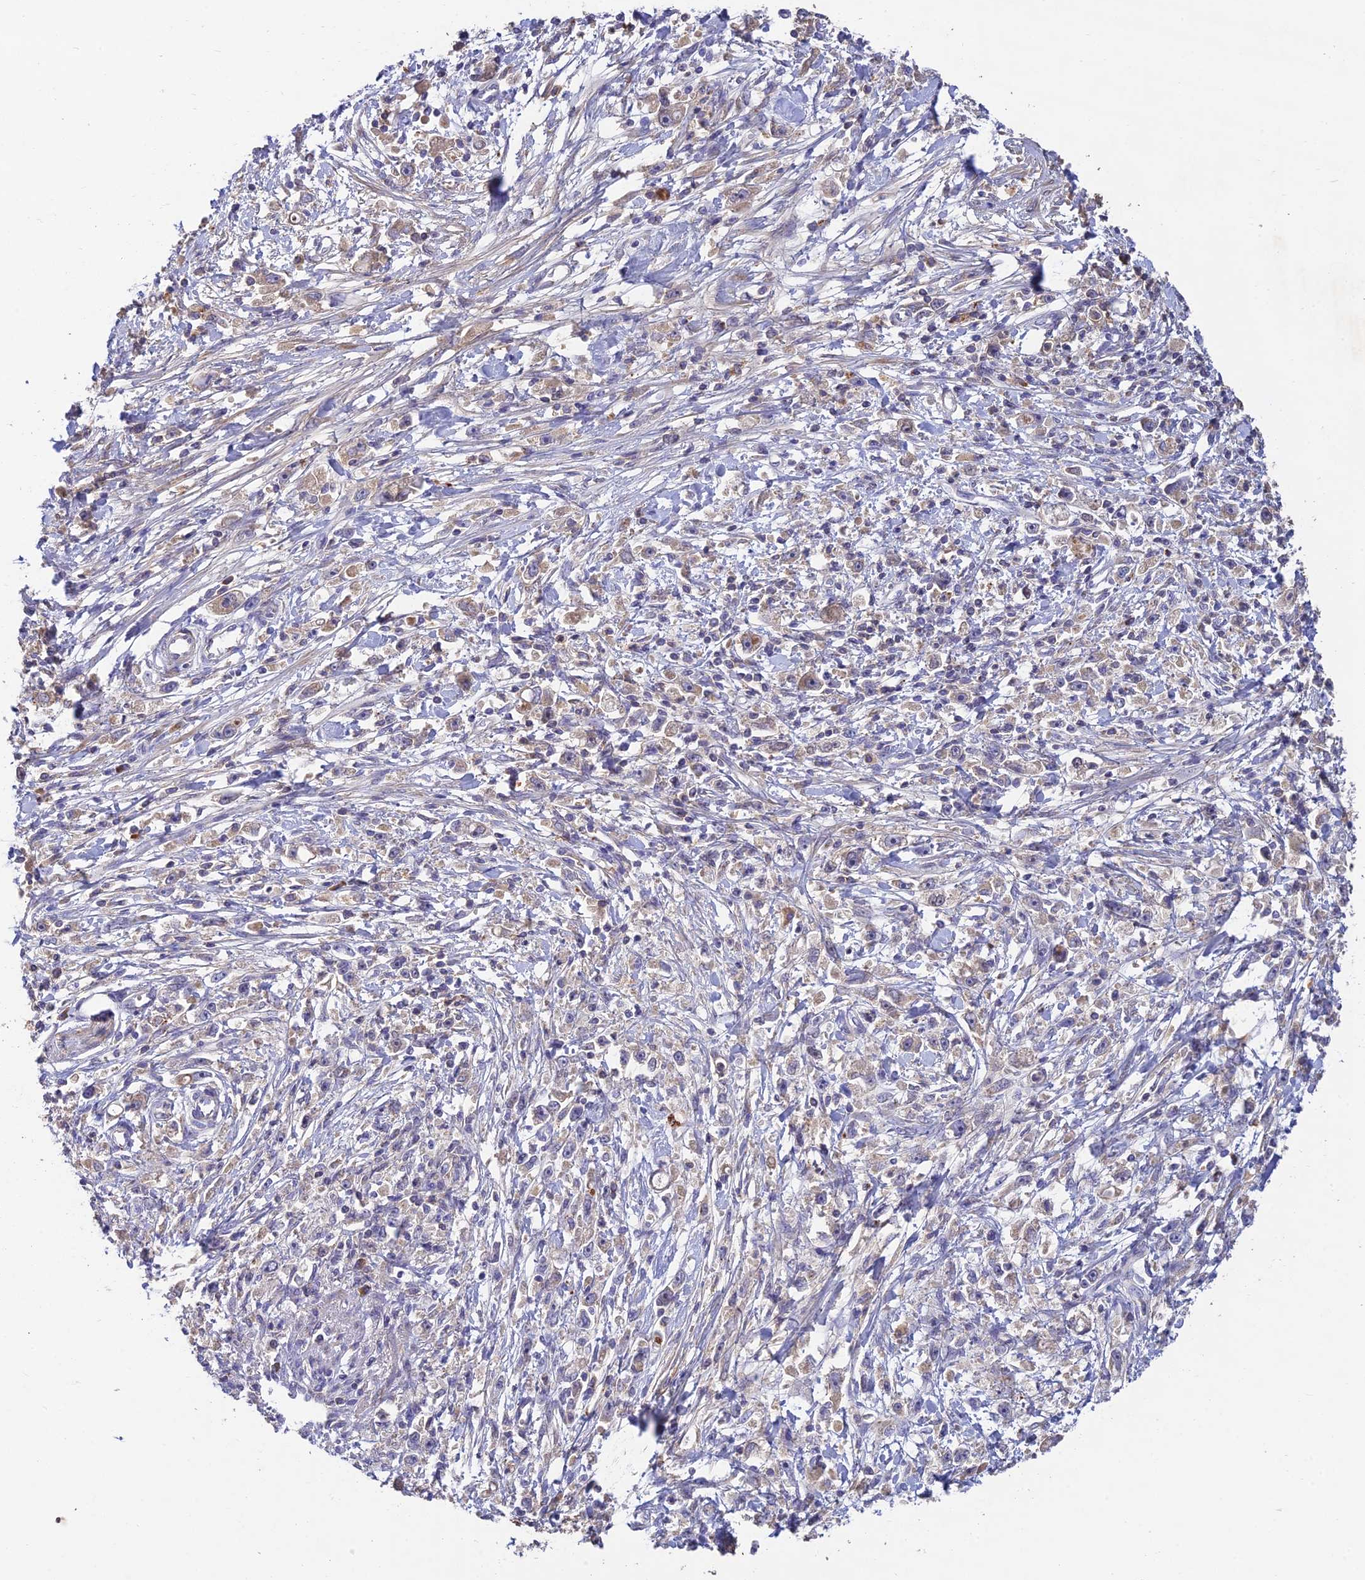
{"staining": {"intensity": "negative", "quantity": "none", "location": "none"}, "tissue": "stomach cancer", "cell_type": "Tumor cells", "image_type": "cancer", "snomed": [{"axis": "morphology", "description": "Adenocarcinoma, NOS"}, {"axis": "topography", "description": "Stomach"}], "caption": "High power microscopy histopathology image of an IHC micrograph of stomach adenocarcinoma, revealing no significant positivity in tumor cells.", "gene": "ACSM5", "patient": {"sex": "female", "age": 59}}